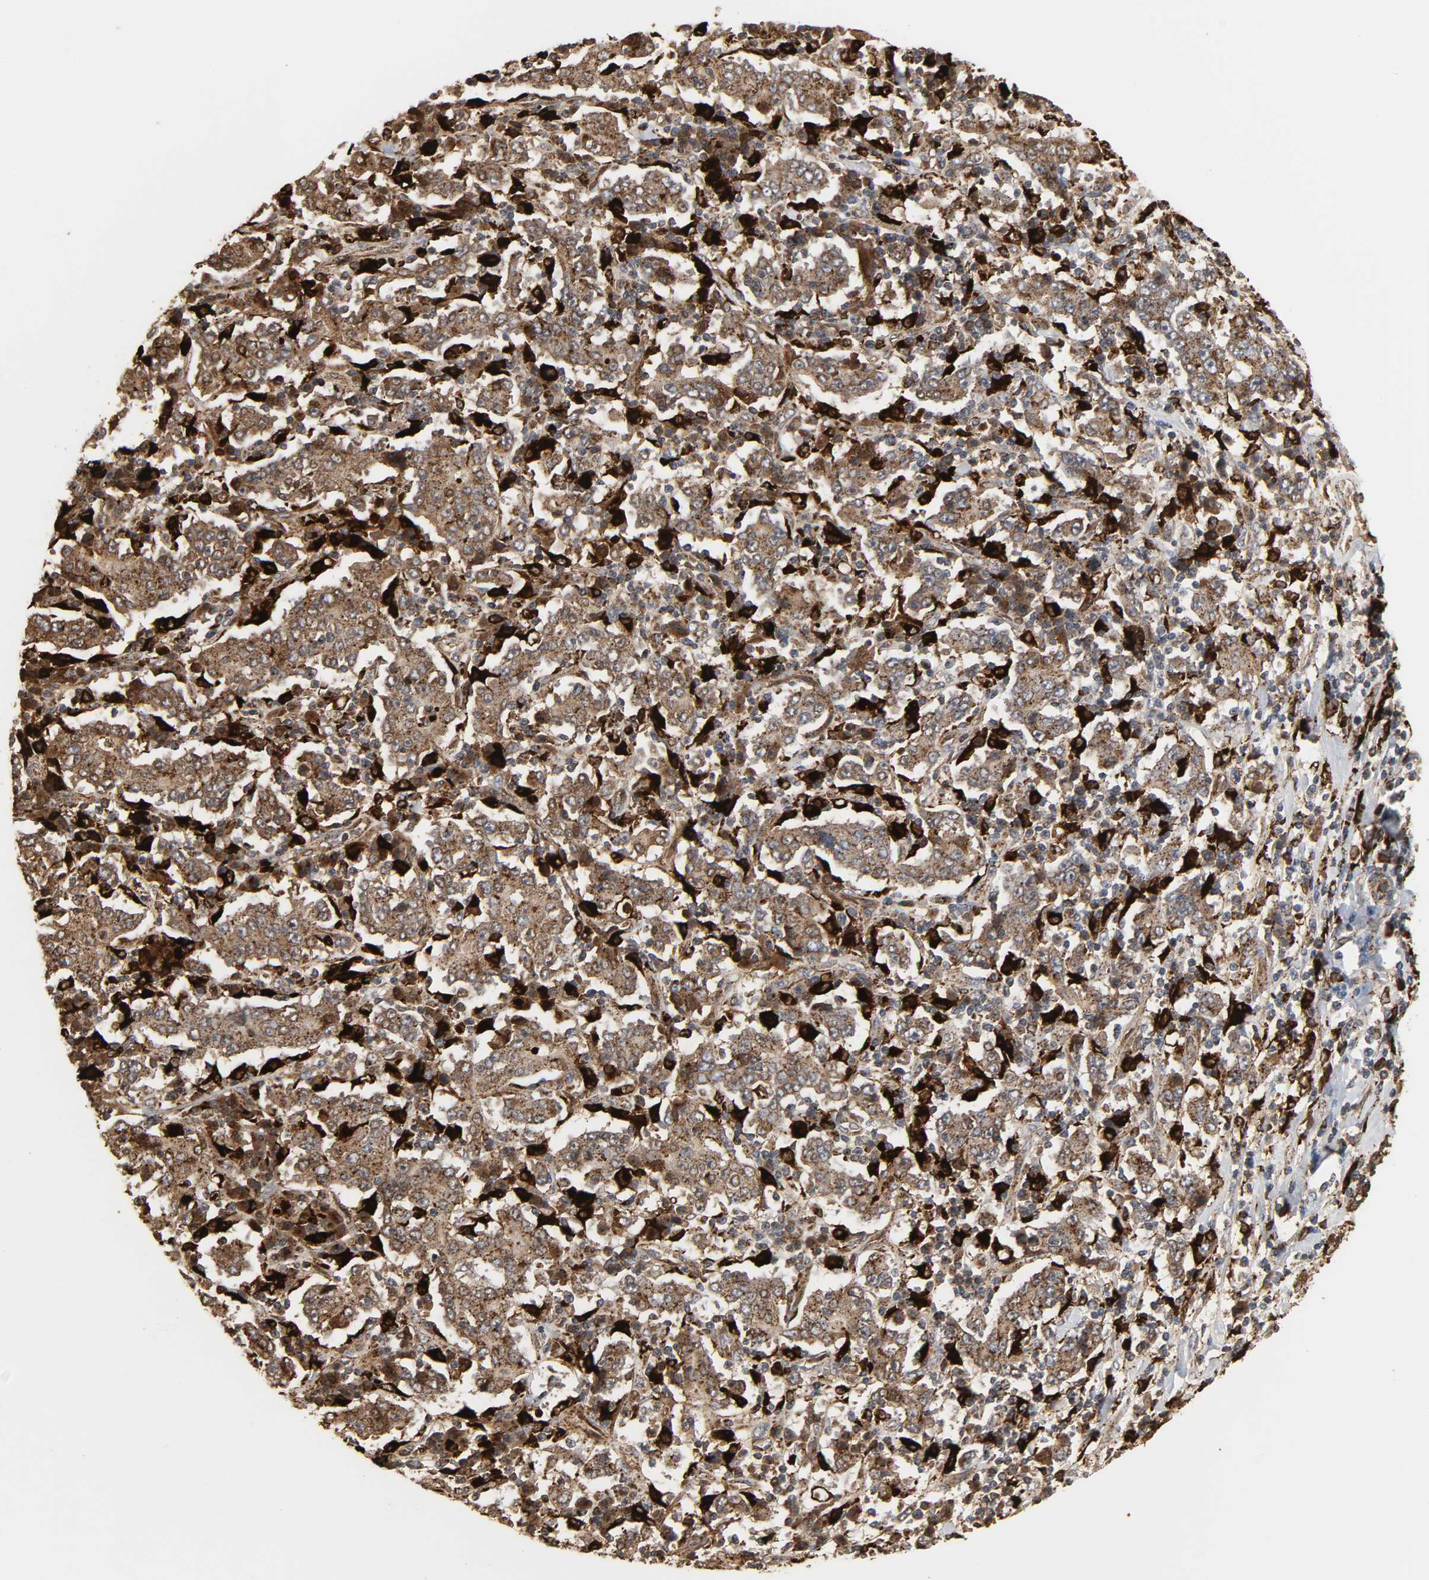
{"staining": {"intensity": "moderate", "quantity": ">75%", "location": "cytoplasmic/membranous"}, "tissue": "stomach cancer", "cell_type": "Tumor cells", "image_type": "cancer", "snomed": [{"axis": "morphology", "description": "Normal tissue, NOS"}, {"axis": "morphology", "description": "Adenocarcinoma, NOS"}, {"axis": "topography", "description": "Stomach, upper"}, {"axis": "topography", "description": "Stomach"}], "caption": "A photomicrograph showing moderate cytoplasmic/membranous staining in approximately >75% of tumor cells in stomach cancer (adenocarcinoma), as visualized by brown immunohistochemical staining.", "gene": "PSAP", "patient": {"sex": "male", "age": 59}}